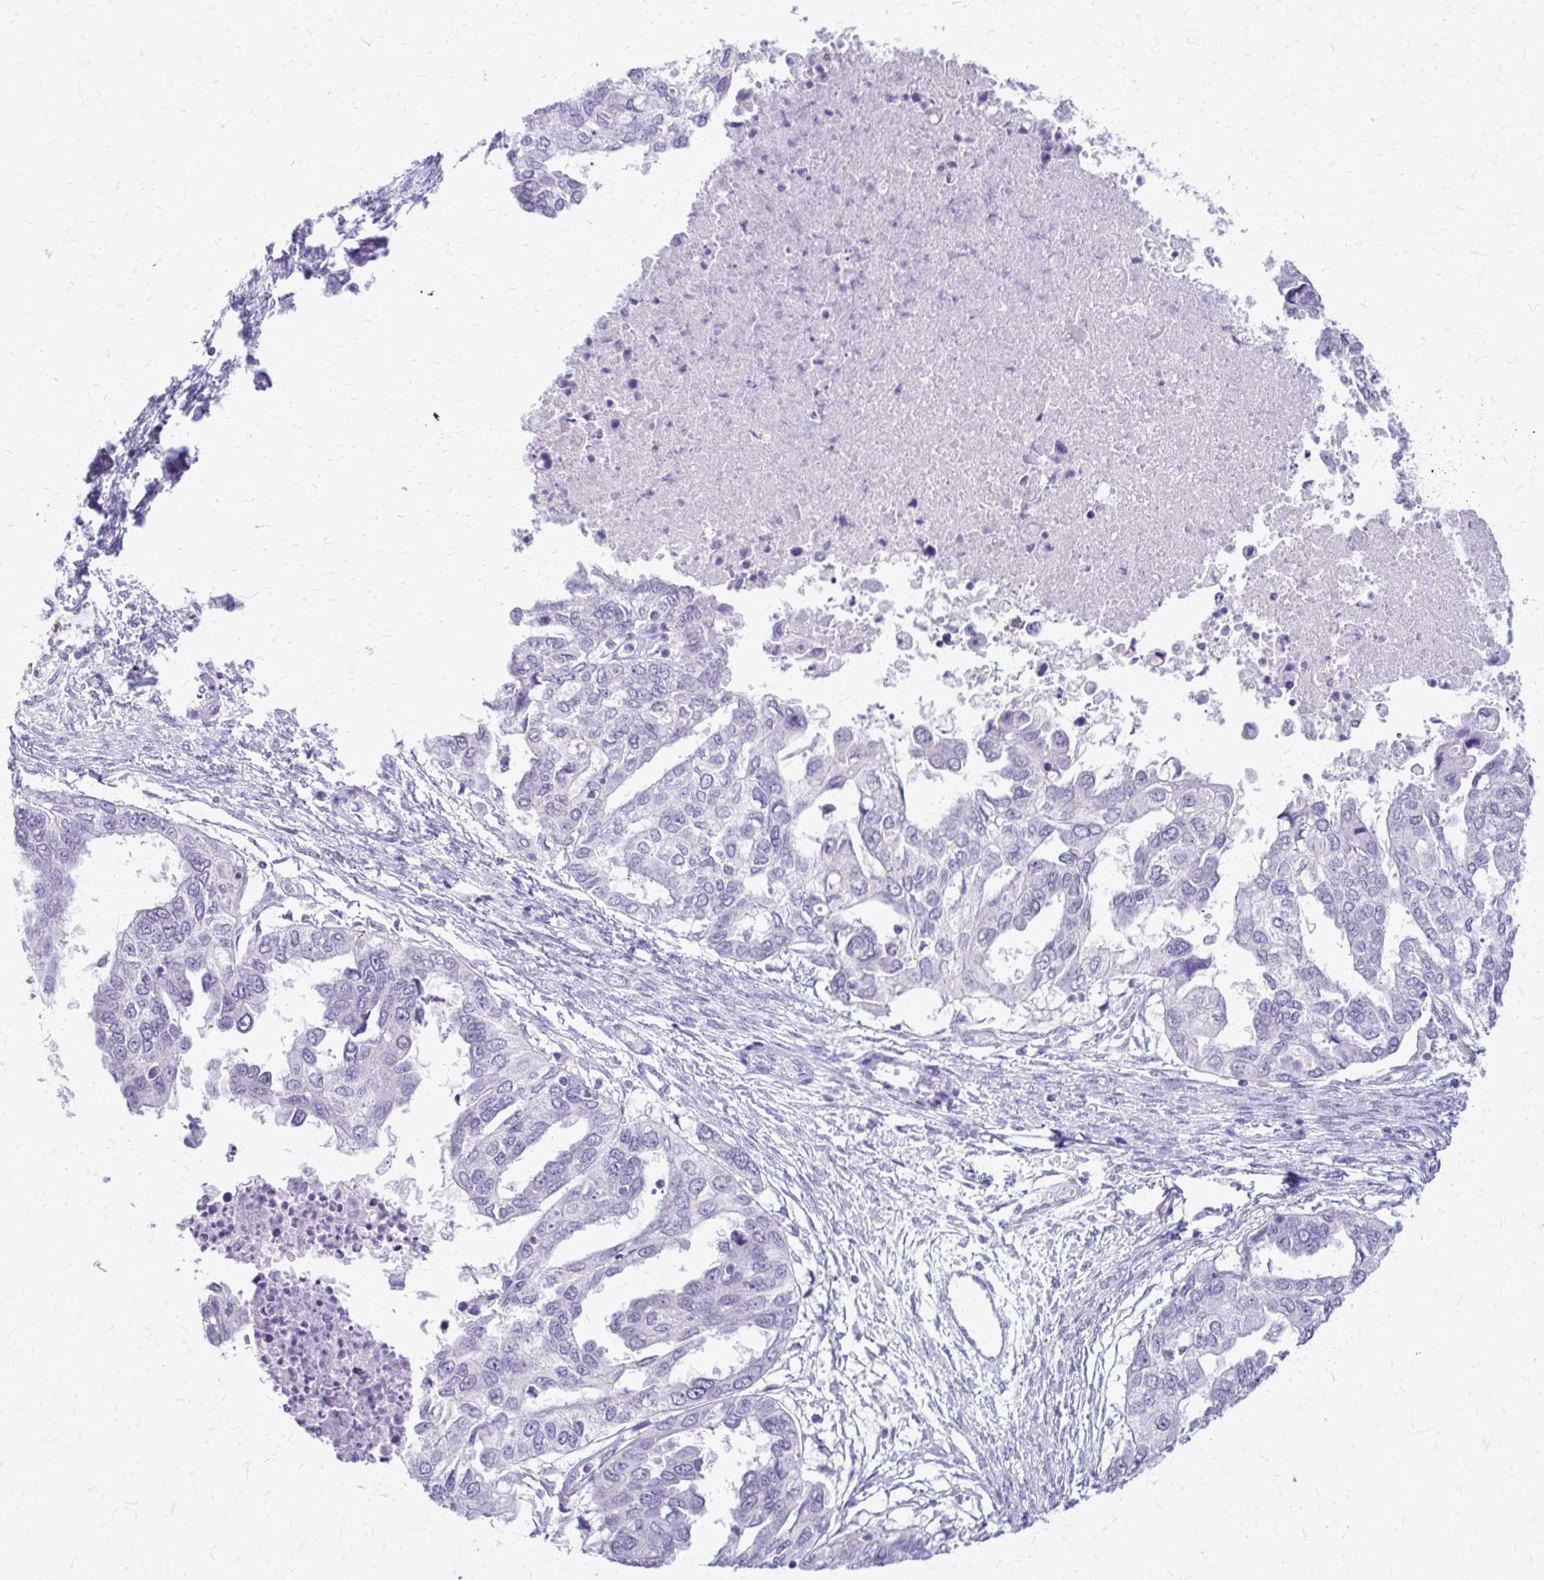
{"staining": {"intensity": "negative", "quantity": "none", "location": "none"}, "tissue": "ovarian cancer", "cell_type": "Tumor cells", "image_type": "cancer", "snomed": [{"axis": "morphology", "description": "Cystadenocarcinoma, serous, NOS"}, {"axis": "topography", "description": "Ovary"}], "caption": "This is an immunohistochemistry (IHC) micrograph of human serous cystadenocarcinoma (ovarian). There is no expression in tumor cells.", "gene": "PIK3AP1", "patient": {"sex": "female", "age": 53}}